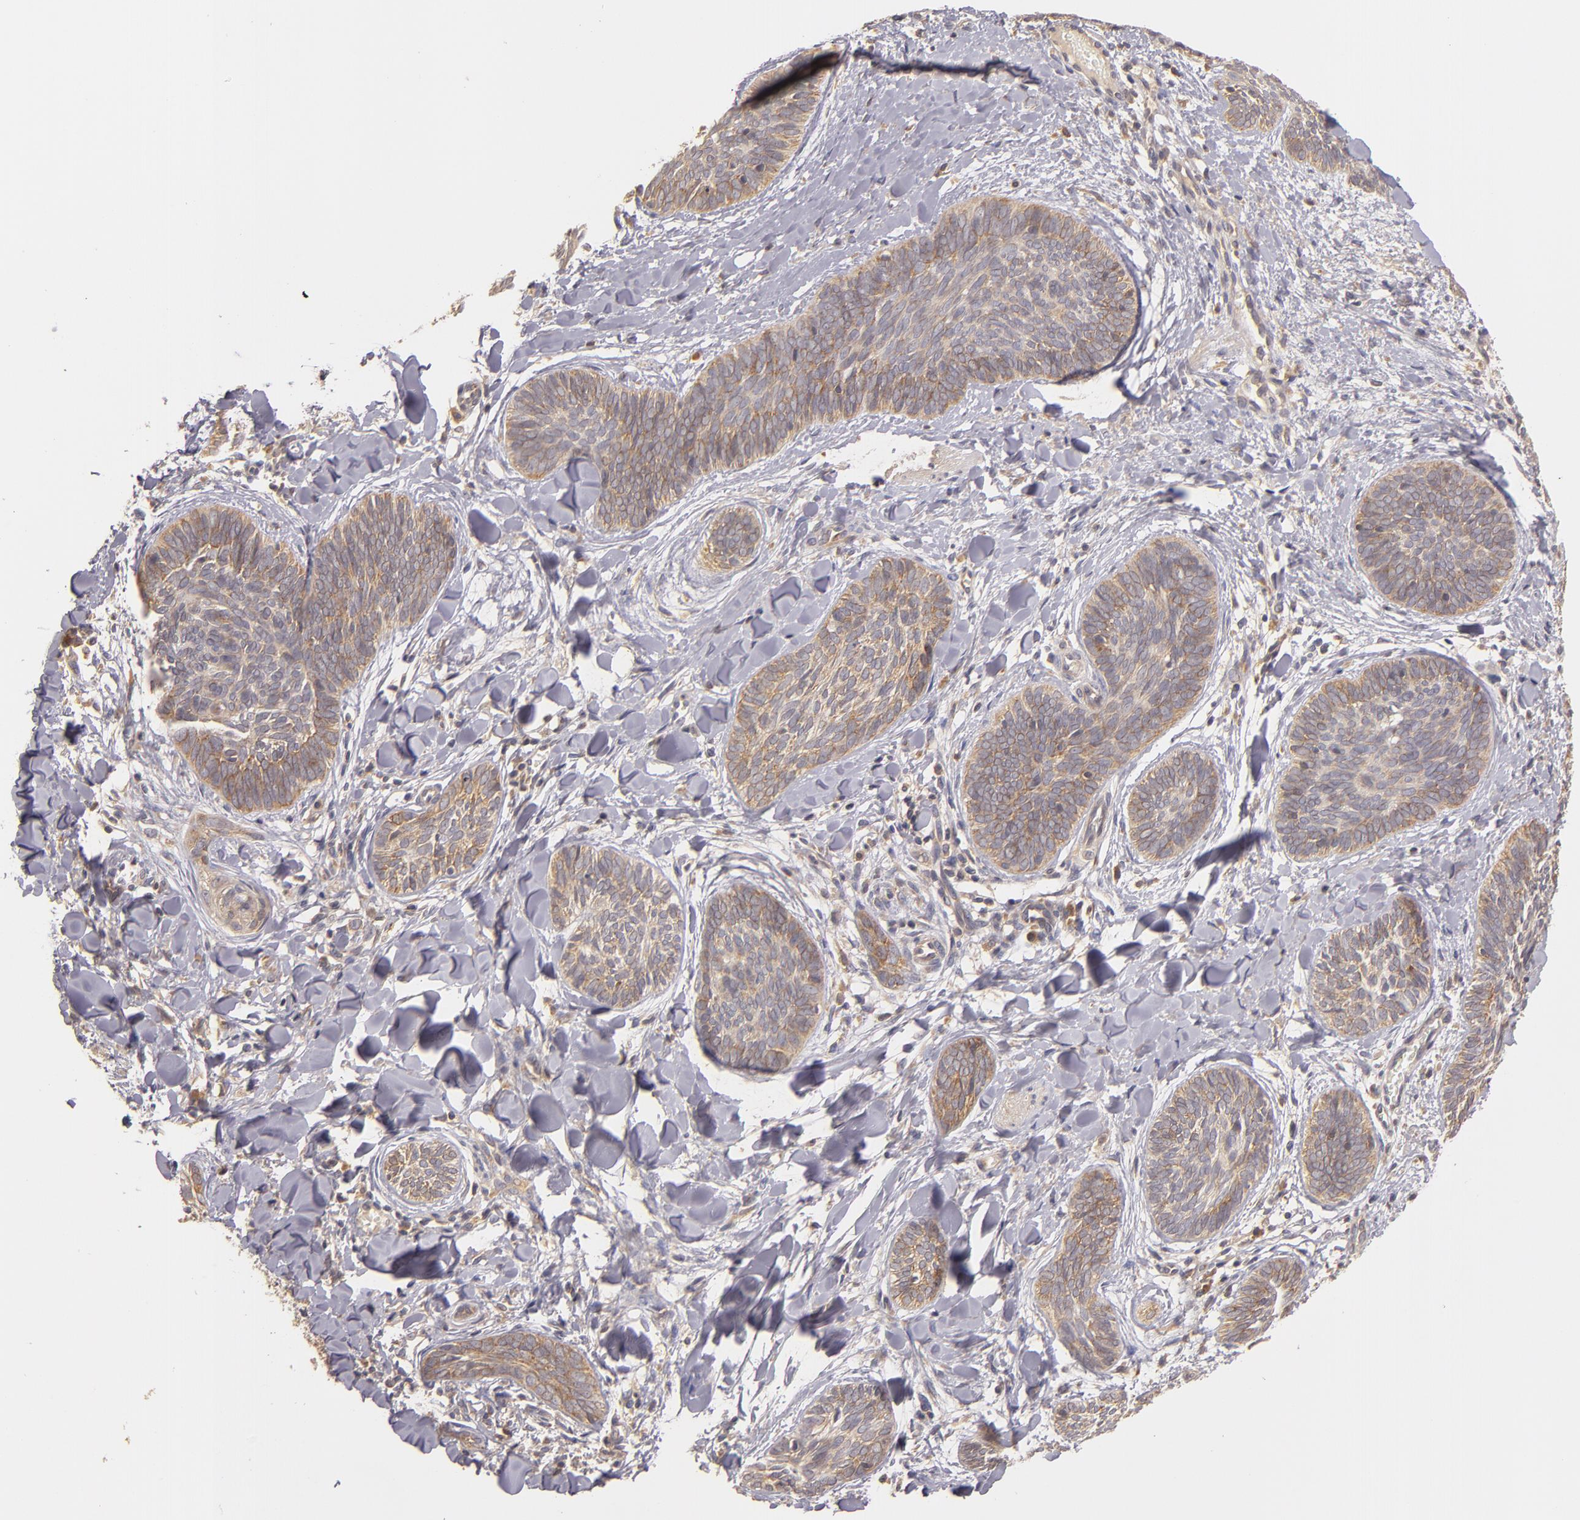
{"staining": {"intensity": "moderate", "quantity": ">75%", "location": "cytoplasmic/membranous"}, "tissue": "skin cancer", "cell_type": "Tumor cells", "image_type": "cancer", "snomed": [{"axis": "morphology", "description": "Basal cell carcinoma"}, {"axis": "topography", "description": "Skin"}], "caption": "This micrograph shows skin cancer stained with immunohistochemistry (IHC) to label a protein in brown. The cytoplasmic/membranous of tumor cells show moderate positivity for the protein. Nuclei are counter-stained blue.", "gene": "UPF3B", "patient": {"sex": "female", "age": 81}}